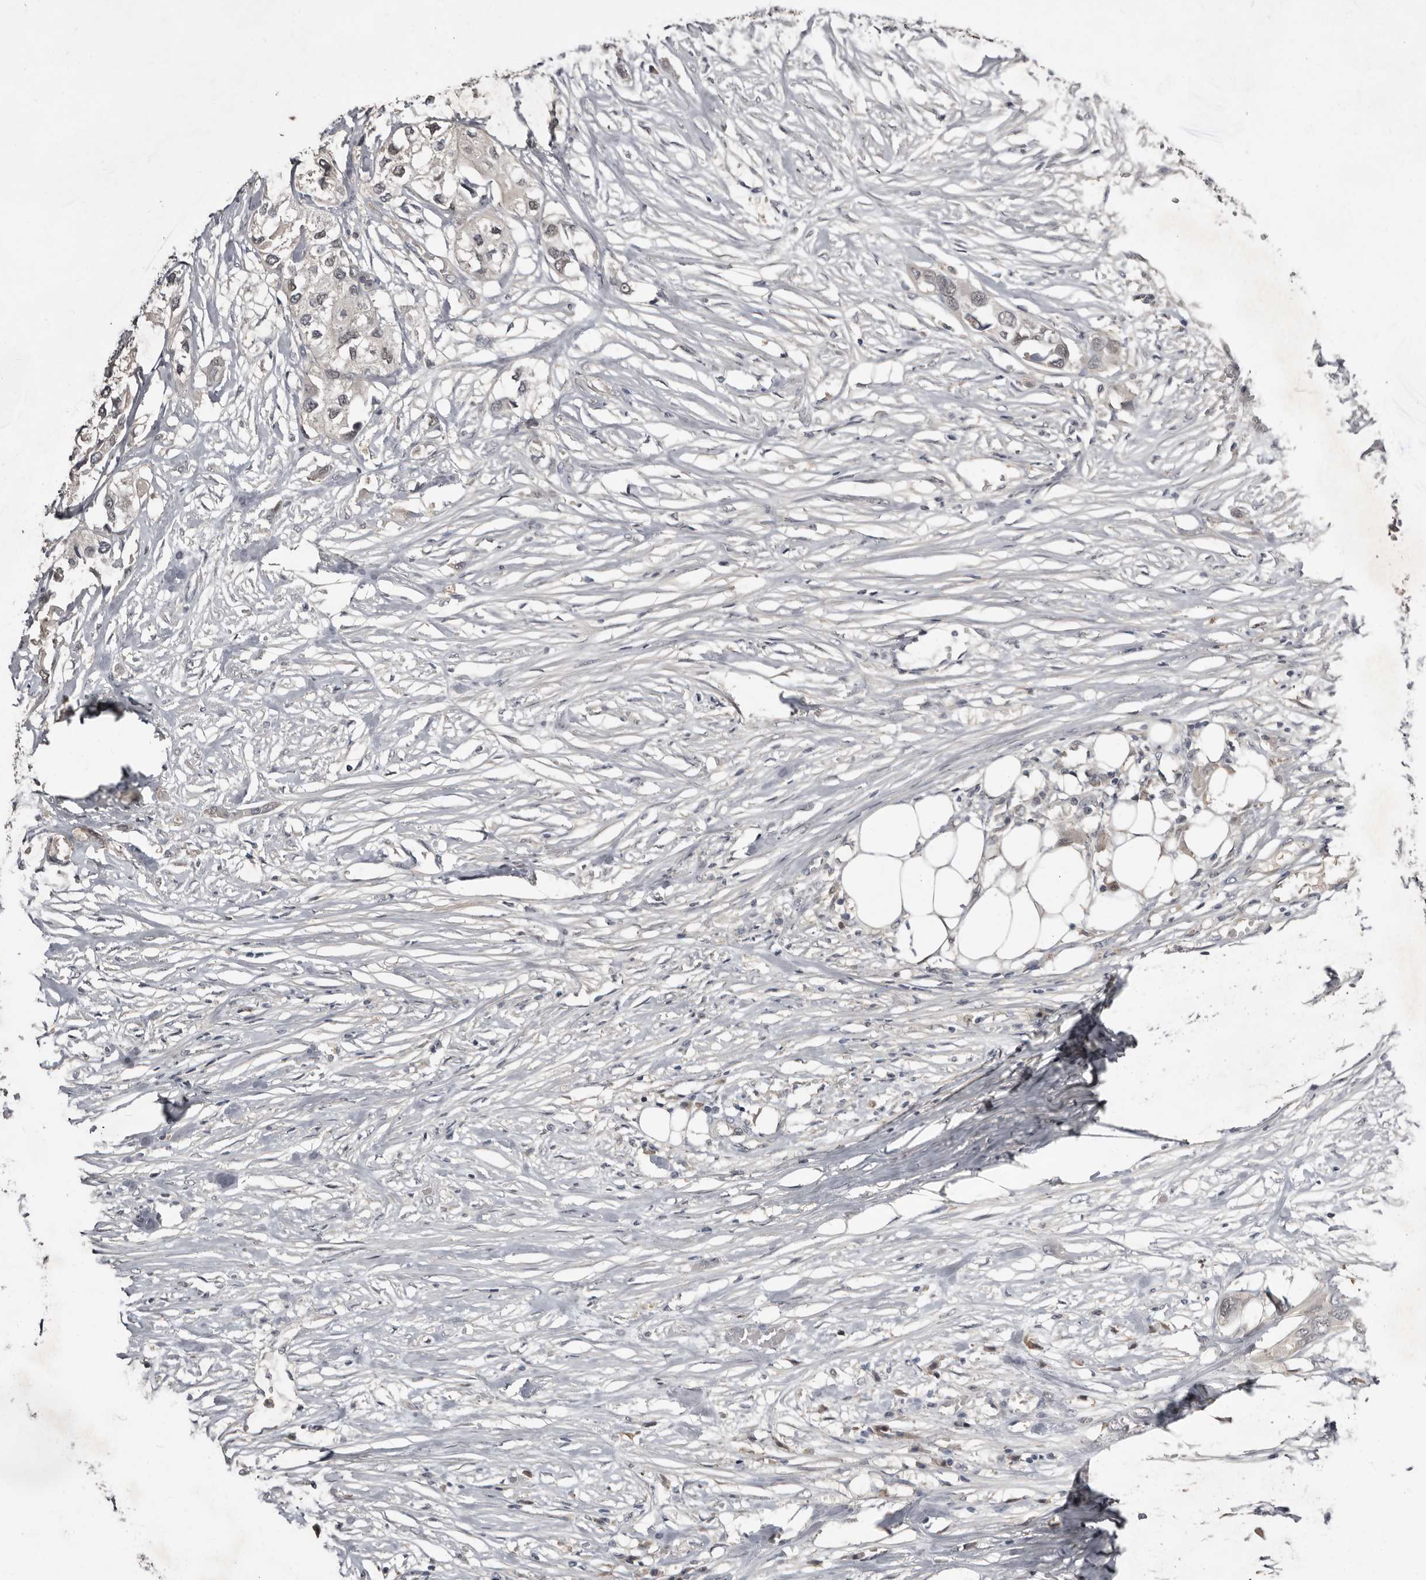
{"staining": {"intensity": "weak", "quantity": "<25%", "location": "nuclear"}, "tissue": "urothelial cancer", "cell_type": "Tumor cells", "image_type": "cancer", "snomed": [{"axis": "morphology", "description": "Urothelial carcinoma, High grade"}, {"axis": "topography", "description": "Urinary bladder"}], "caption": "Micrograph shows no significant protein positivity in tumor cells of urothelial cancer. (Stains: DAB (3,3'-diaminobenzidine) immunohistochemistry with hematoxylin counter stain, Microscopy: brightfield microscopy at high magnification).", "gene": "RBKS", "patient": {"sex": "male", "age": 64}}